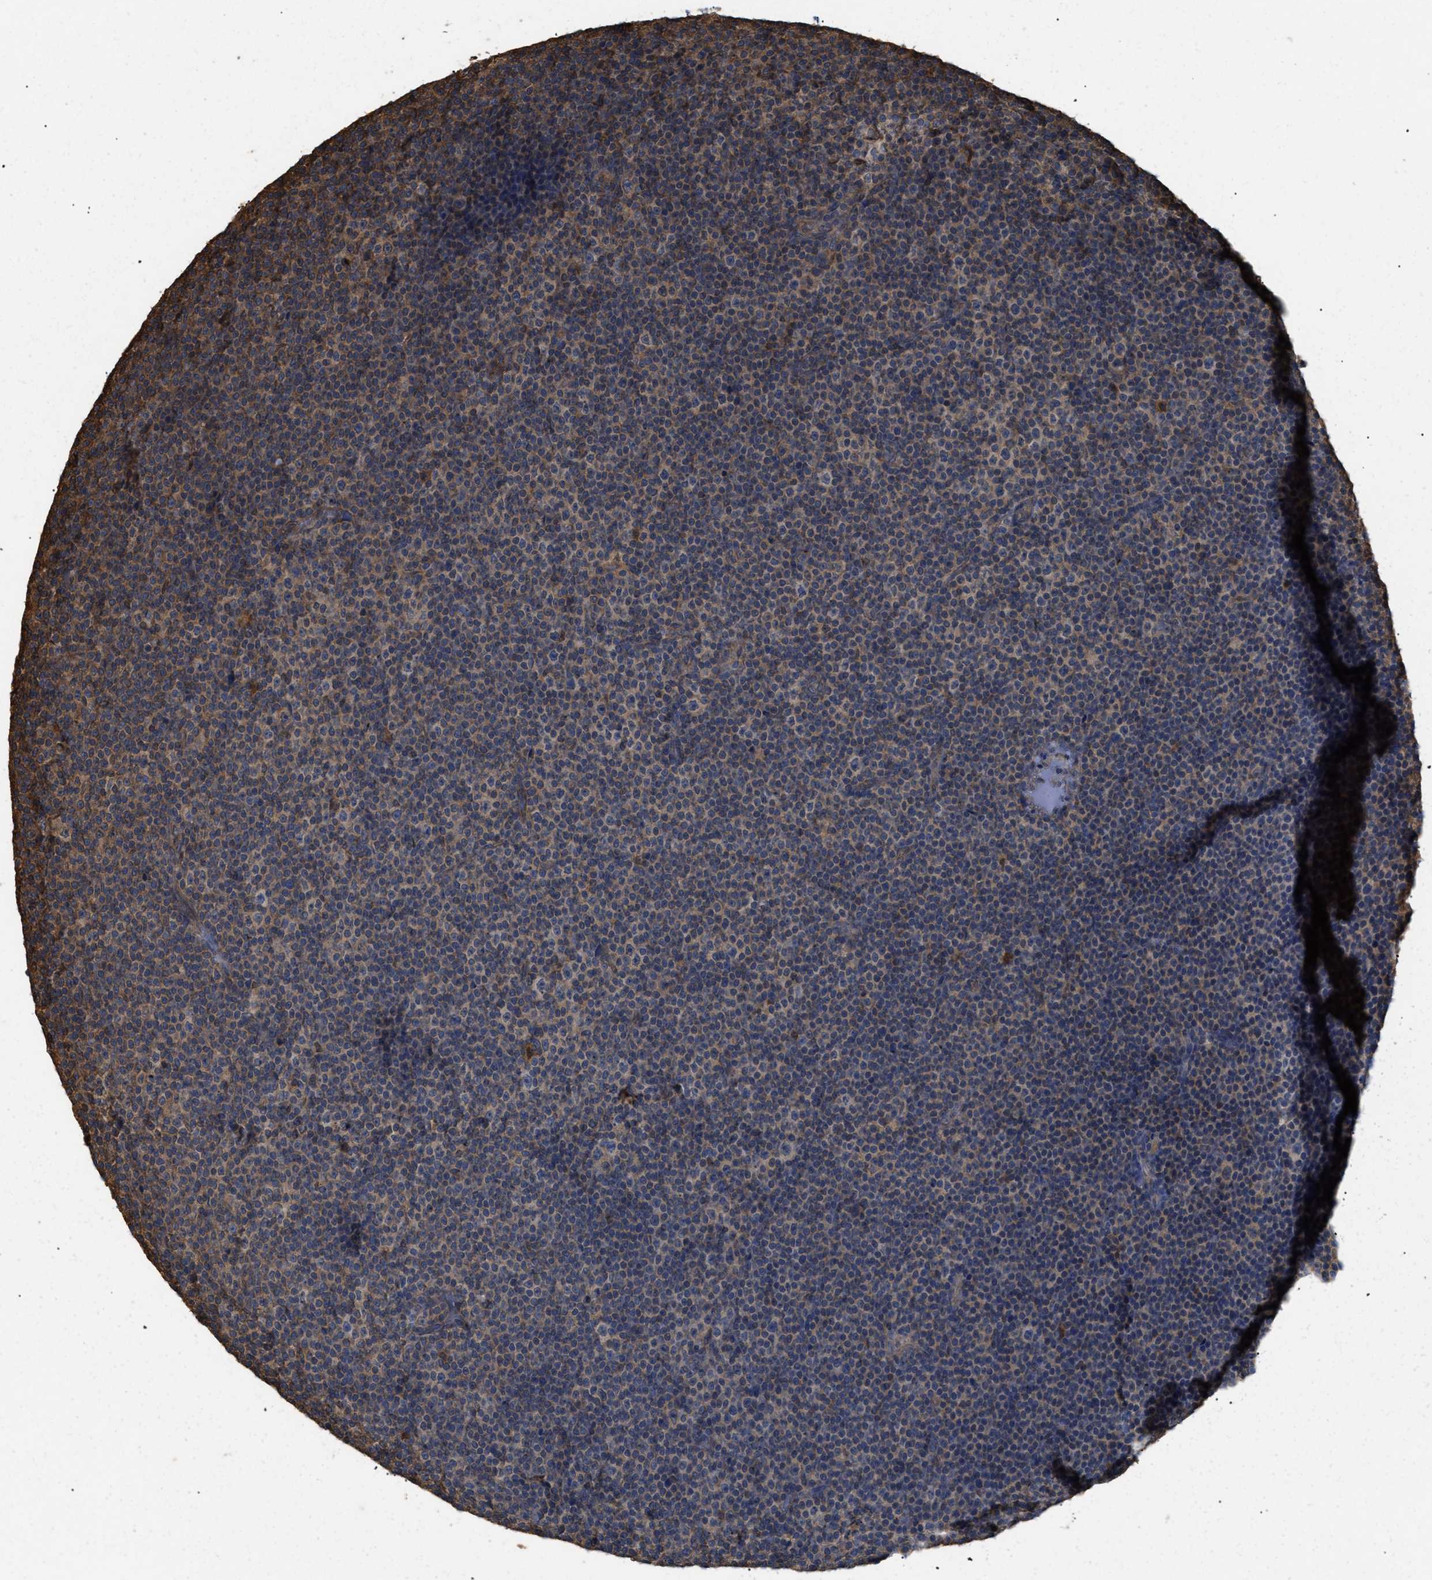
{"staining": {"intensity": "moderate", "quantity": "<25%", "location": "cytoplasmic/membranous"}, "tissue": "lymphoma", "cell_type": "Tumor cells", "image_type": "cancer", "snomed": [{"axis": "morphology", "description": "Malignant lymphoma, non-Hodgkin's type, Low grade"}, {"axis": "topography", "description": "Lymph node"}], "caption": "There is low levels of moderate cytoplasmic/membranous positivity in tumor cells of lymphoma, as demonstrated by immunohistochemical staining (brown color).", "gene": "CALM1", "patient": {"sex": "female", "age": 67}}